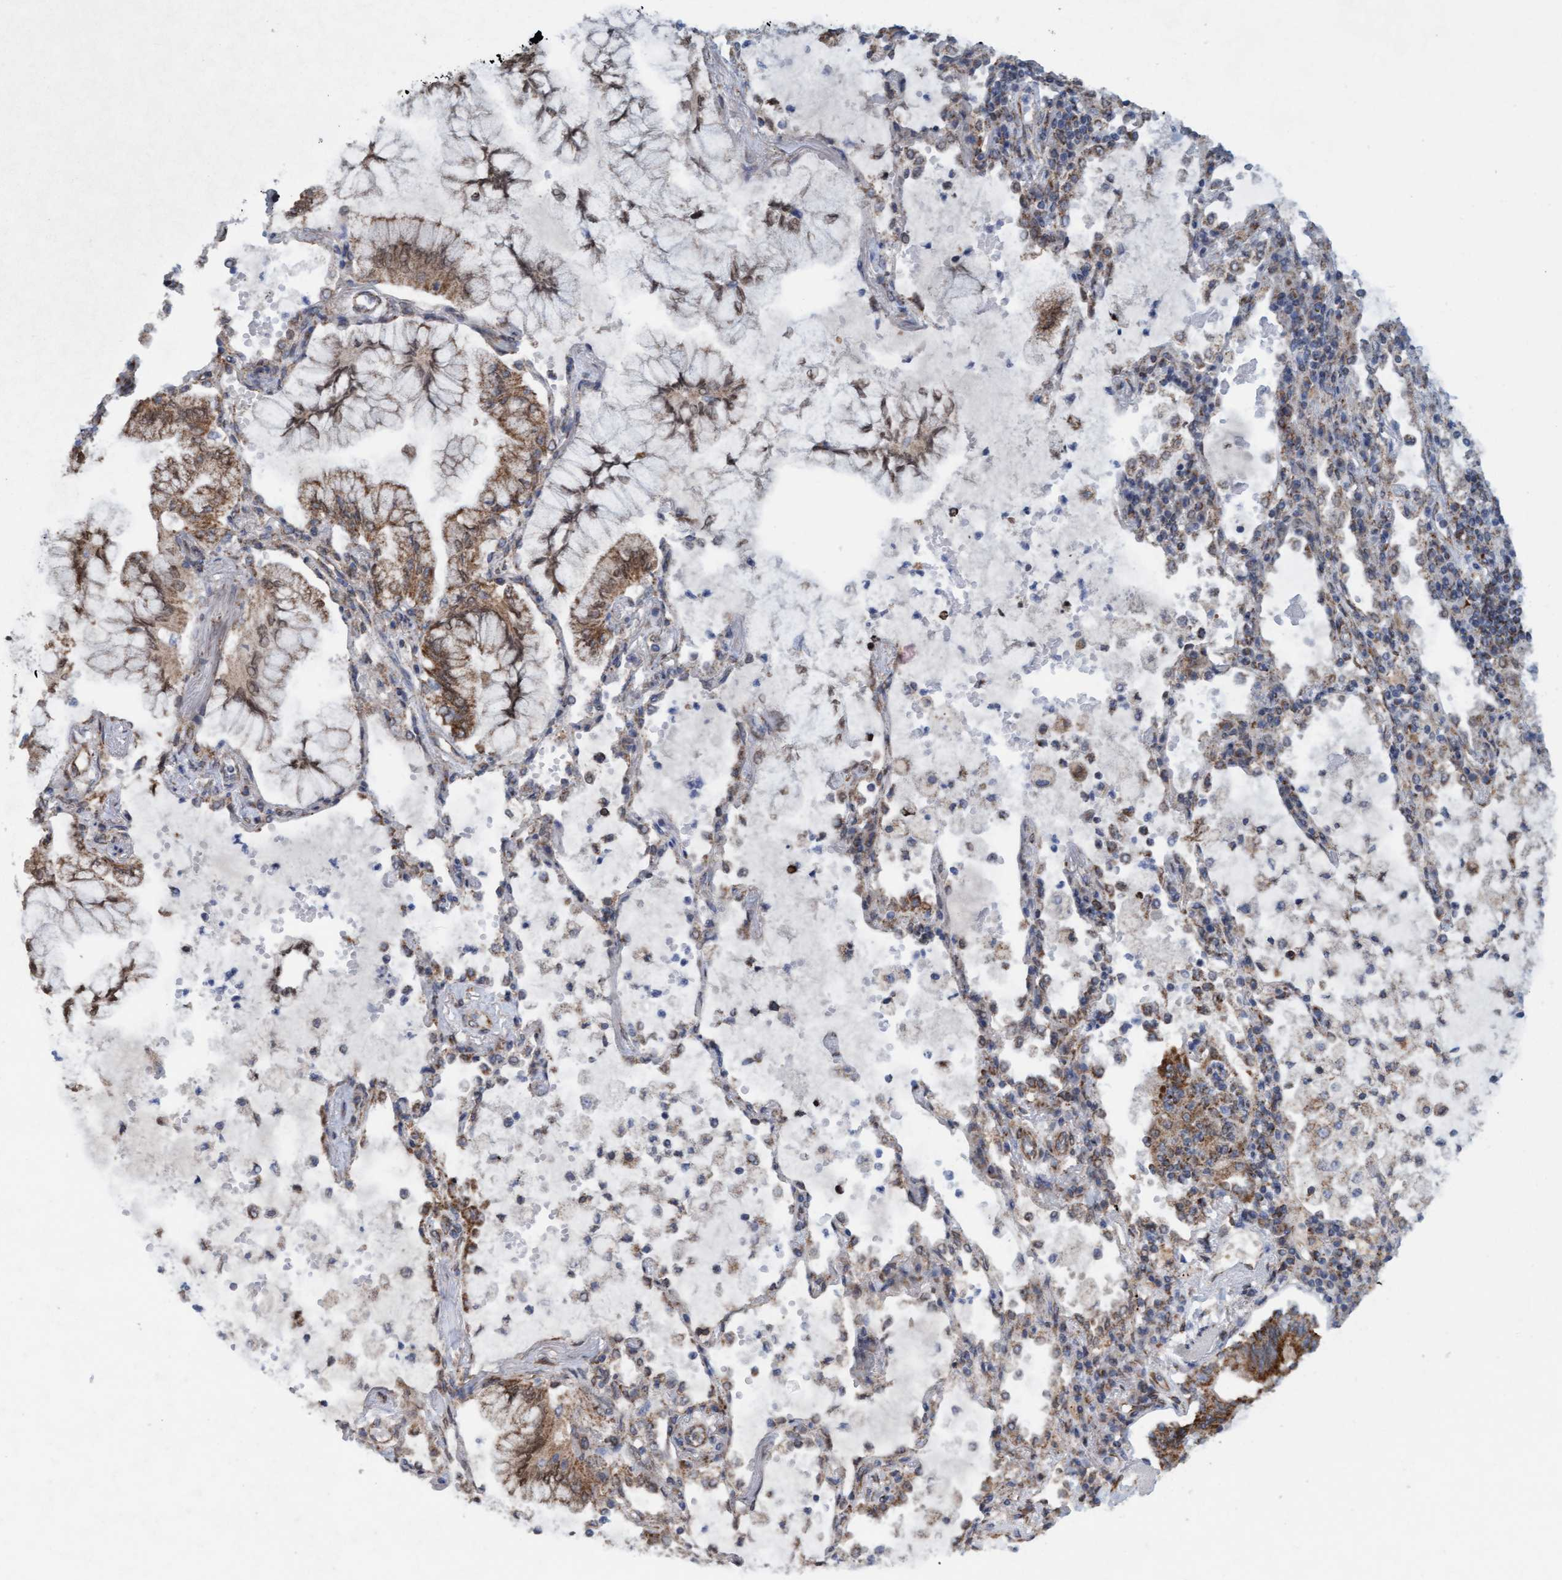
{"staining": {"intensity": "moderate", "quantity": ">75%", "location": "cytoplasmic/membranous"}, "tissue": "lung cancer", "cell_type": "Tumor cells", "image_type": "cancer", "snomed": [{"axis": "morphology", "description": "Adenocarcinoma, NOS"}, {"axis": "topography", "description": "Lung"}], "caption": "Human lung cancer stained with a brown dye exhibits moderate cytoplasmic/membranous positive expression in approximately >75% of tumor cells.", "gene": "MRPS23", "patient": {"sex": "female", "age": 70}}